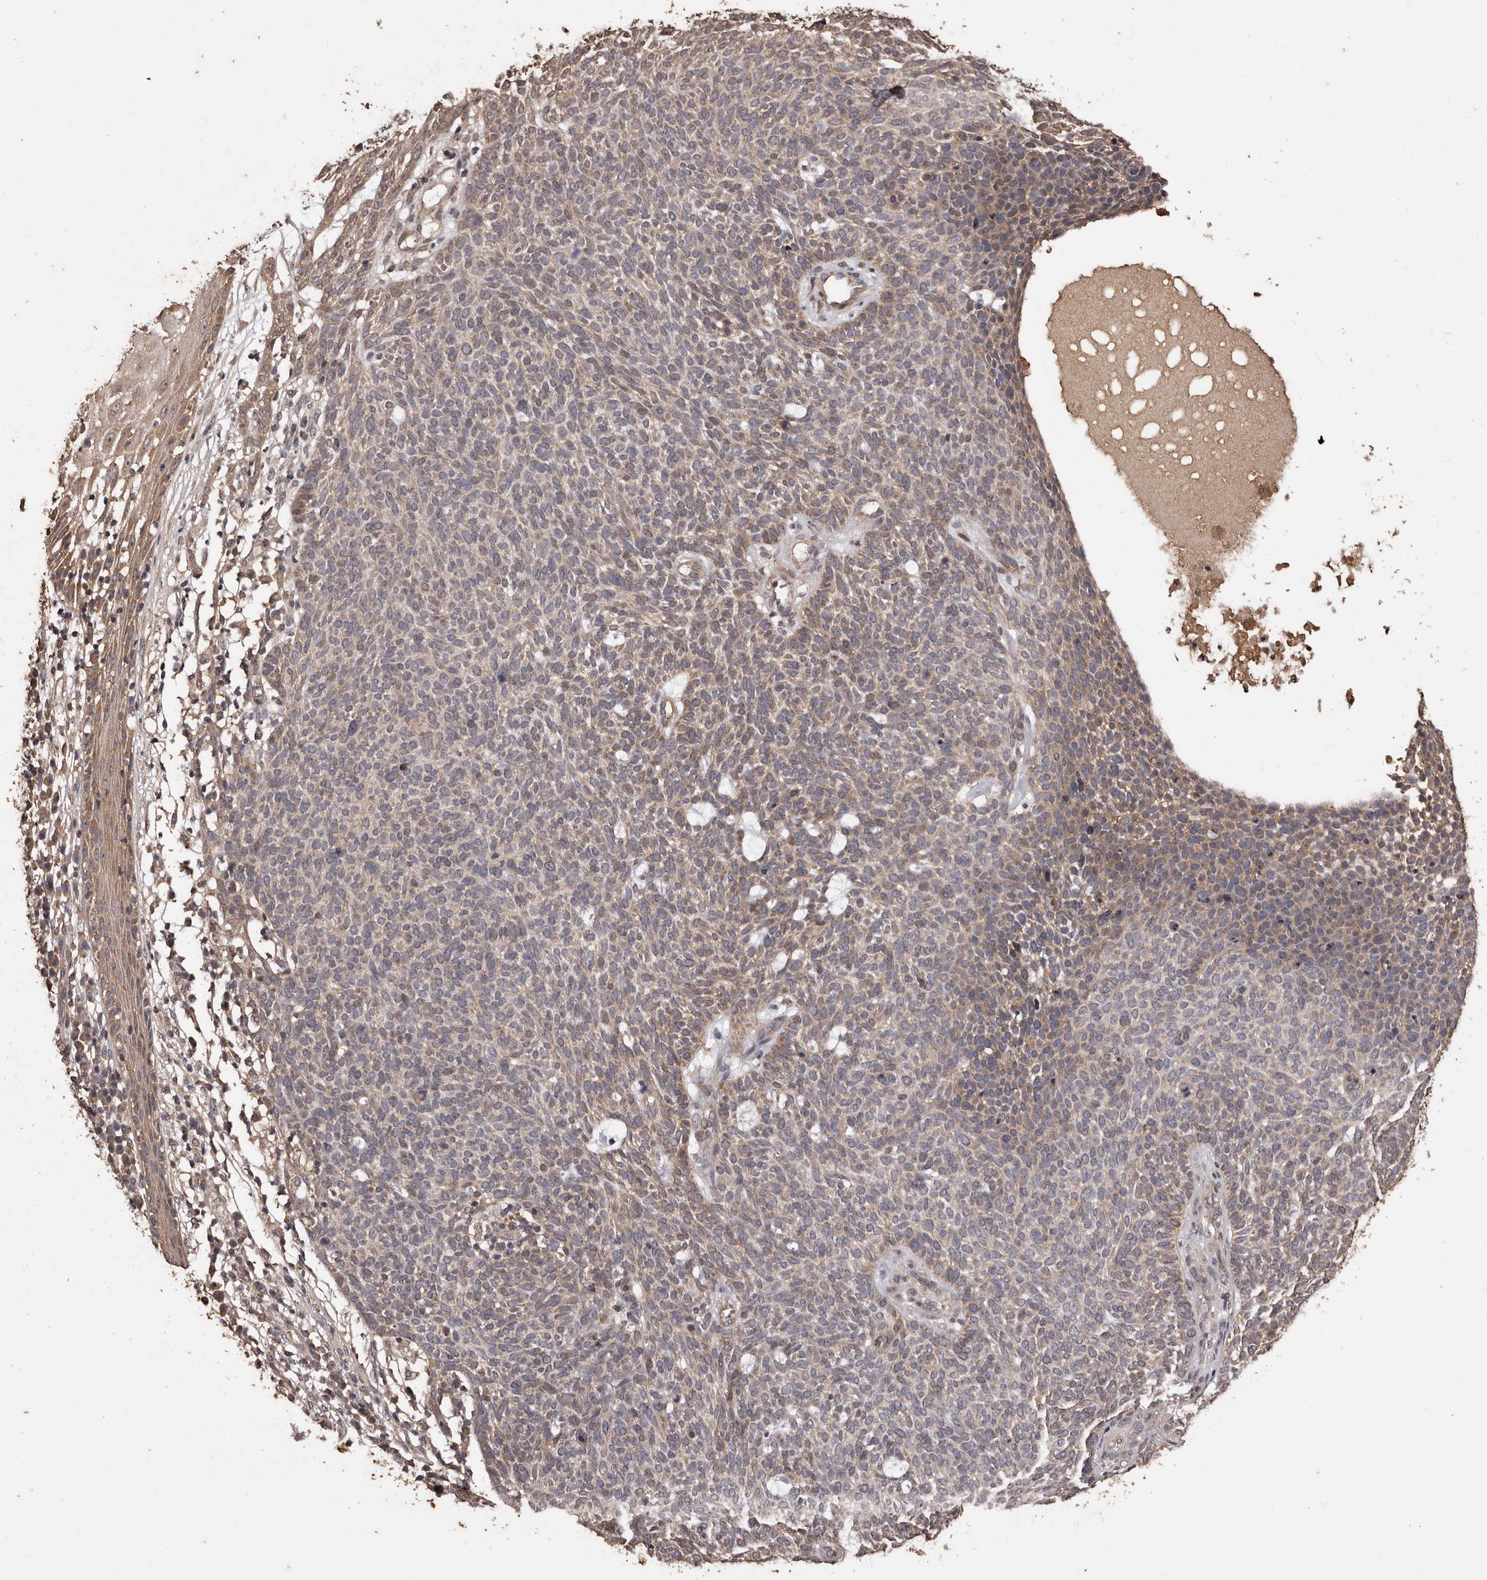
{"staining": {"intensity": "weak", "quantity": "25%-75%", "location": "cytoplasmic/membranous"}, "tissue": "skin cancer", "cell_type": "Tumor cells", "image_type": "cancer", "snomed": [{"axis": "morphology", "description": "Squamous cell carcinoma, NOS"}, {"axis": "topography", "description": "Skin"}], "caption": "This is a photomicrograph of immunohistochemistry (IHC) staining of skin cancer, which shows weak expression in the cytoplasmic/membranous of tumor cells.", "gene": "NAV1", "patient": {"sex": "female", "age": 90}}